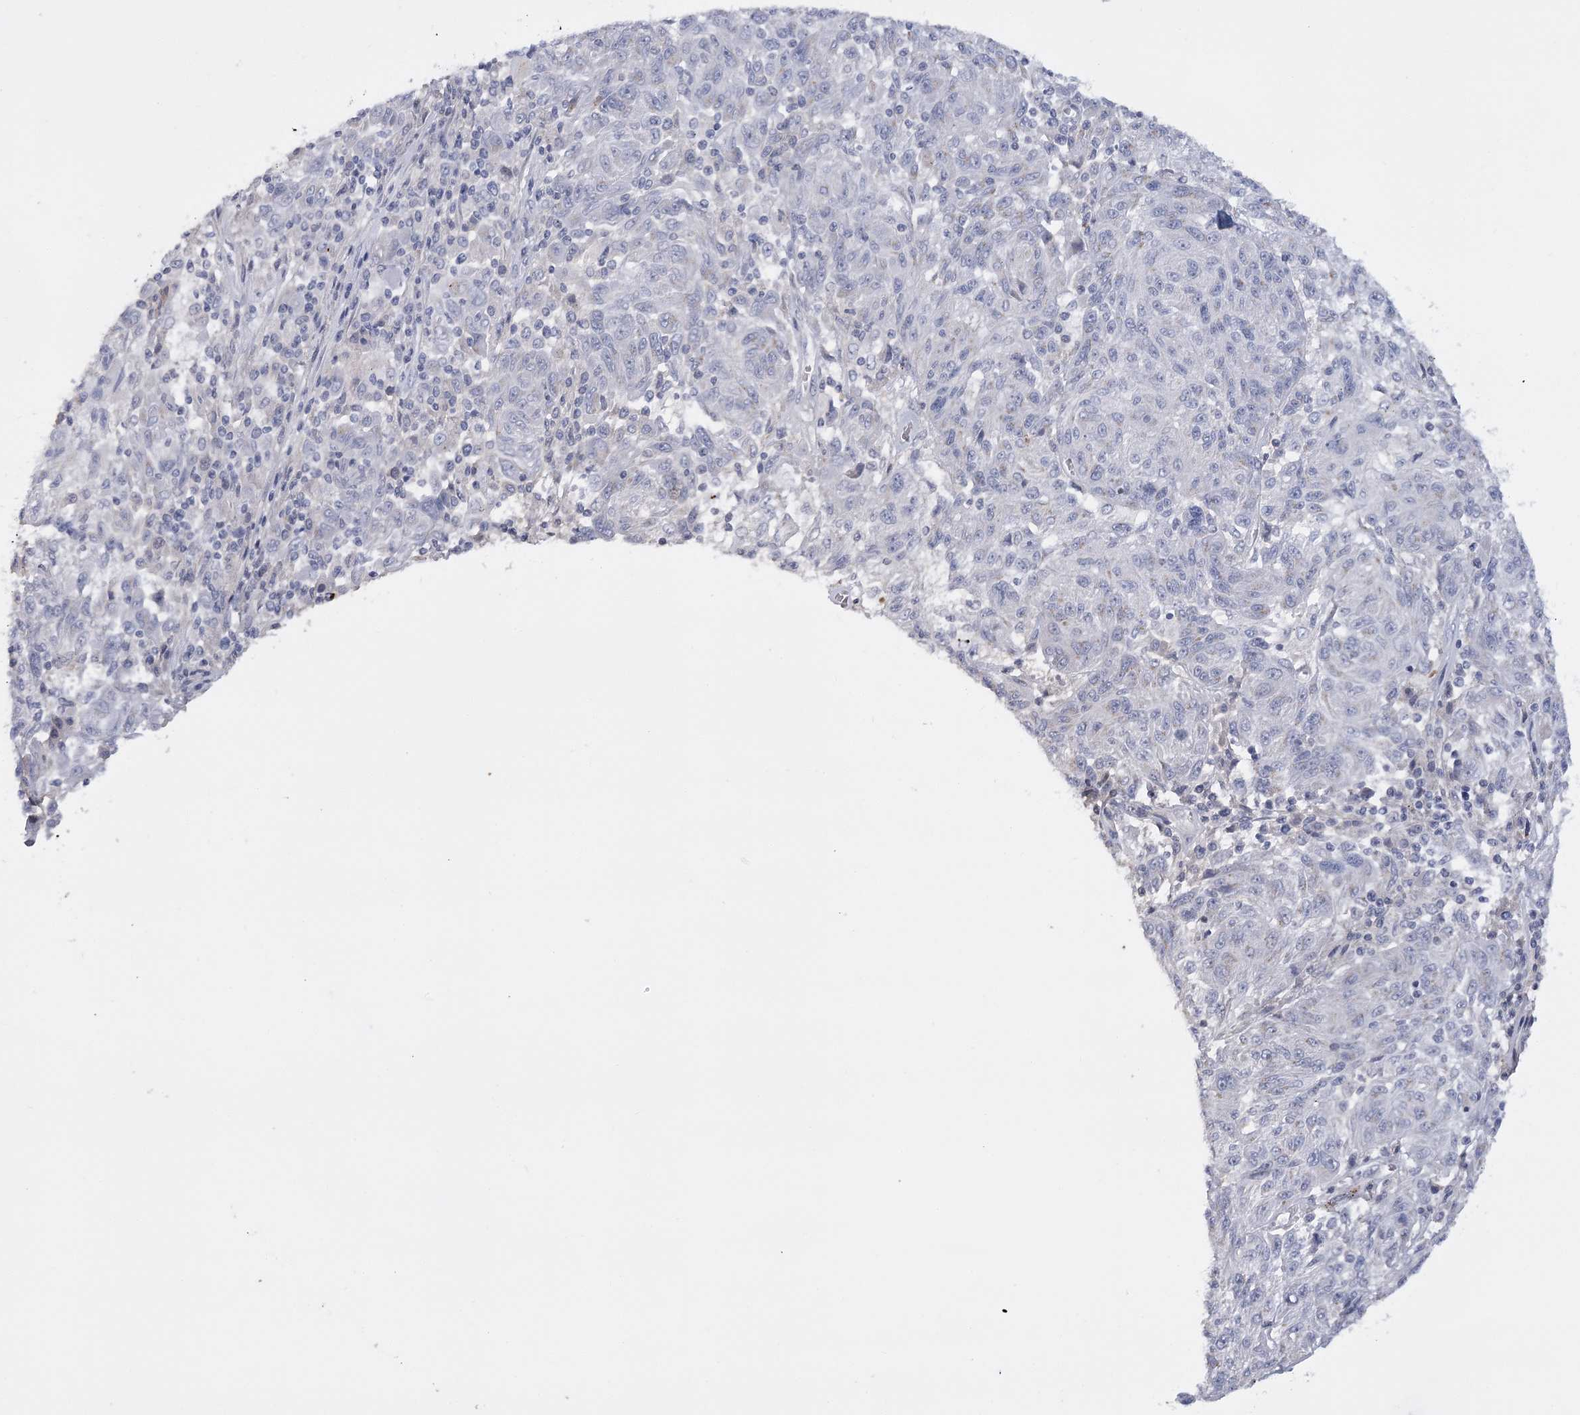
{"staining": {"intensity": "negative", "quantity": "none", "location": "none"}, "tissue": "melanoma", "cell_type": "Tumor cells", "image_type": "cancer", "snomed": [{"axis": "morphology", "description": "Malignant melanoma, NOS"}, {"axis": "topography", "description": "Skin"}], "caption": "High magnification brightfield microscopy of melanoma stained with DAB (brown) and counterstained with hematoxylin (blue): tumor cells show no significant staining.", "gene": "FAM76B", "patient": {"sex": "male", "age": 53}}